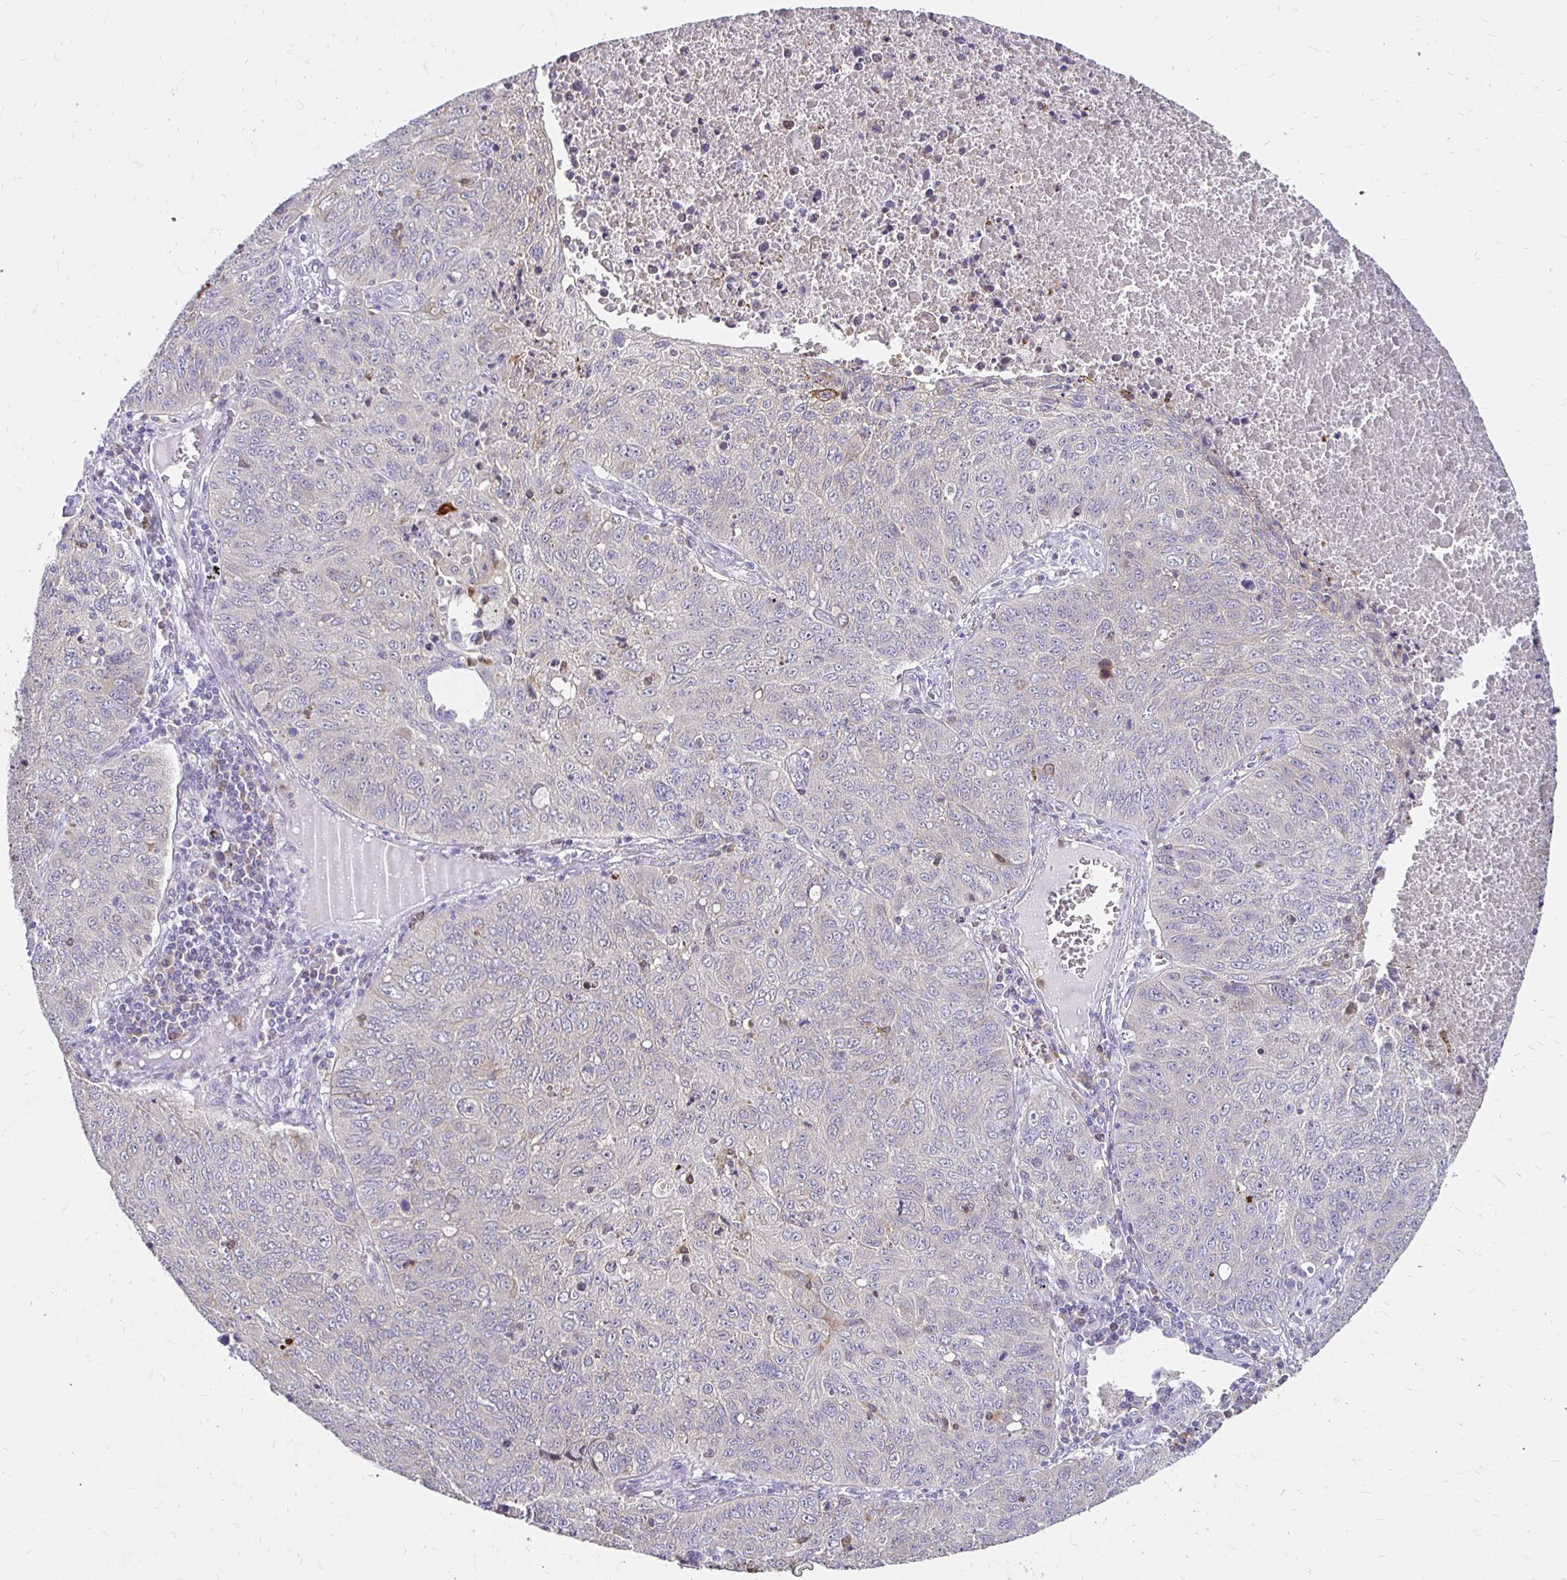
{"staining": {"intensity": "negative", "quantity": "none", "location": "none"}, "tissue": "lung cancer", "cell_type": "Tumor cells", "image_type": "cancer", "snomed": [{"axis": "morphology", "description": "Normal morphology"}, {"axis": "morphology", "description": "Aneuploidy"}, {"axis": "morphology", "description": "Squamous cell carcinoma, NOS"}, {"axis": "topography", "description": "Lymph node"}, {"axis": "topography", "description": "Lung"}], "caption": "An image of human aneuploidy (lung) is negative for staining in tumor cells. Brightfield microscopy of IHC stained with DAB (3,3'-diaminobenzidine) (brown) and hematoxylin (blue), captured at high magnification.", "gene": "PADI2", "patient": {"sex": "female", "age": 76}}